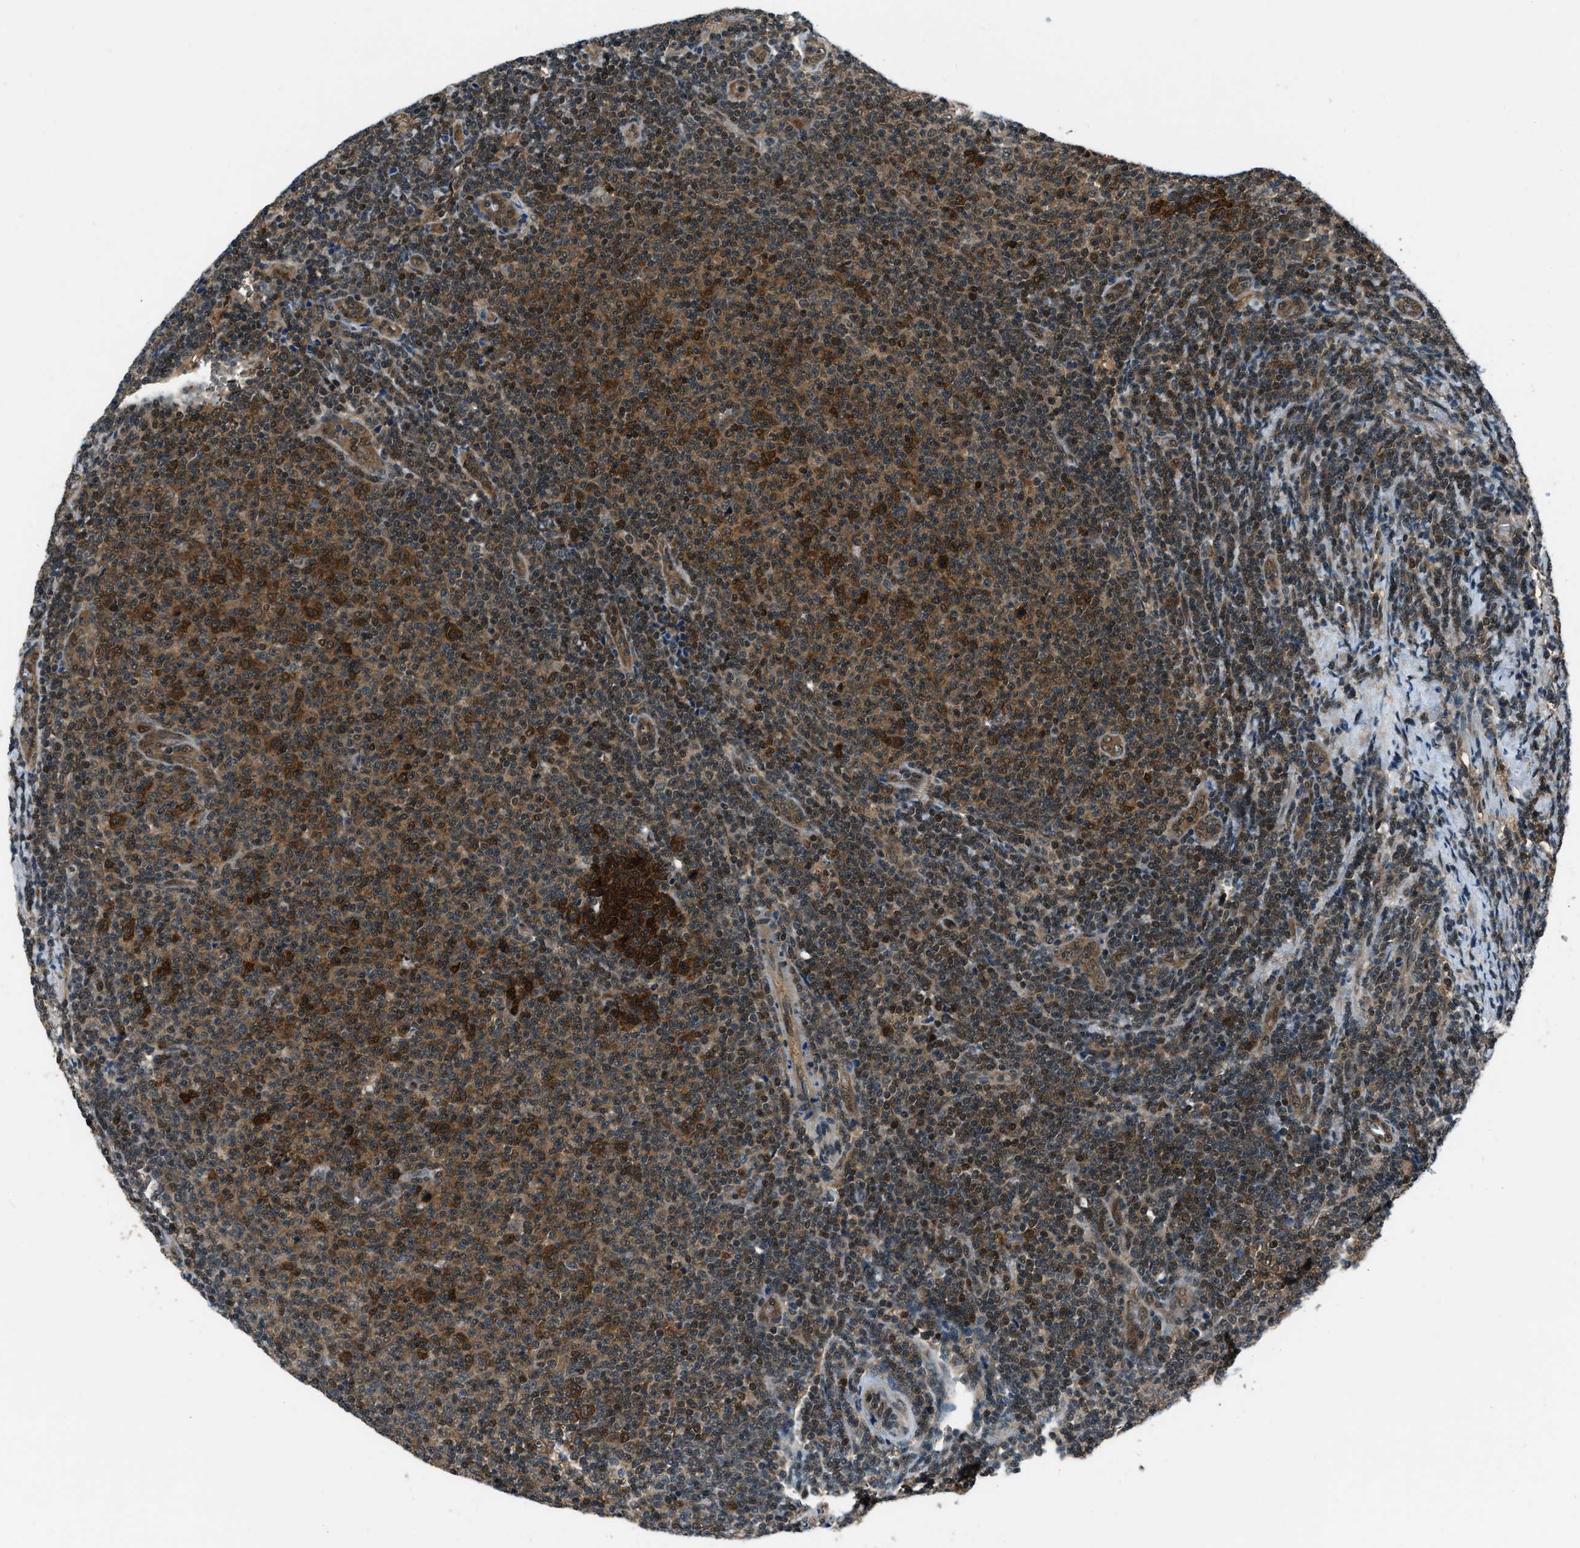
{"staining": {"intensity": "strong", "quantity": "25%-75%", "location": "cytoplasmic/membranous,nuclear"}, "tissue": "lymphoma", "cell_type": "Tumor cells", "image_type": "cancer", "snomed": [{"axis": "morphology", "description": "Malignant lymphoma, non-Hodgkin's type, Low grade"}, {"axis": "topography", "description": "Lymph node"}], "caption": "A histopathology image of low-grade malignant lymphoma, non-Hodgkin's type stained for a protein displays strong cytoplasmic/membranous and nuclear brown staining in tumor cells.", "gene": "NUDCD3", "patient": {"sex": "male", "age": 66}}